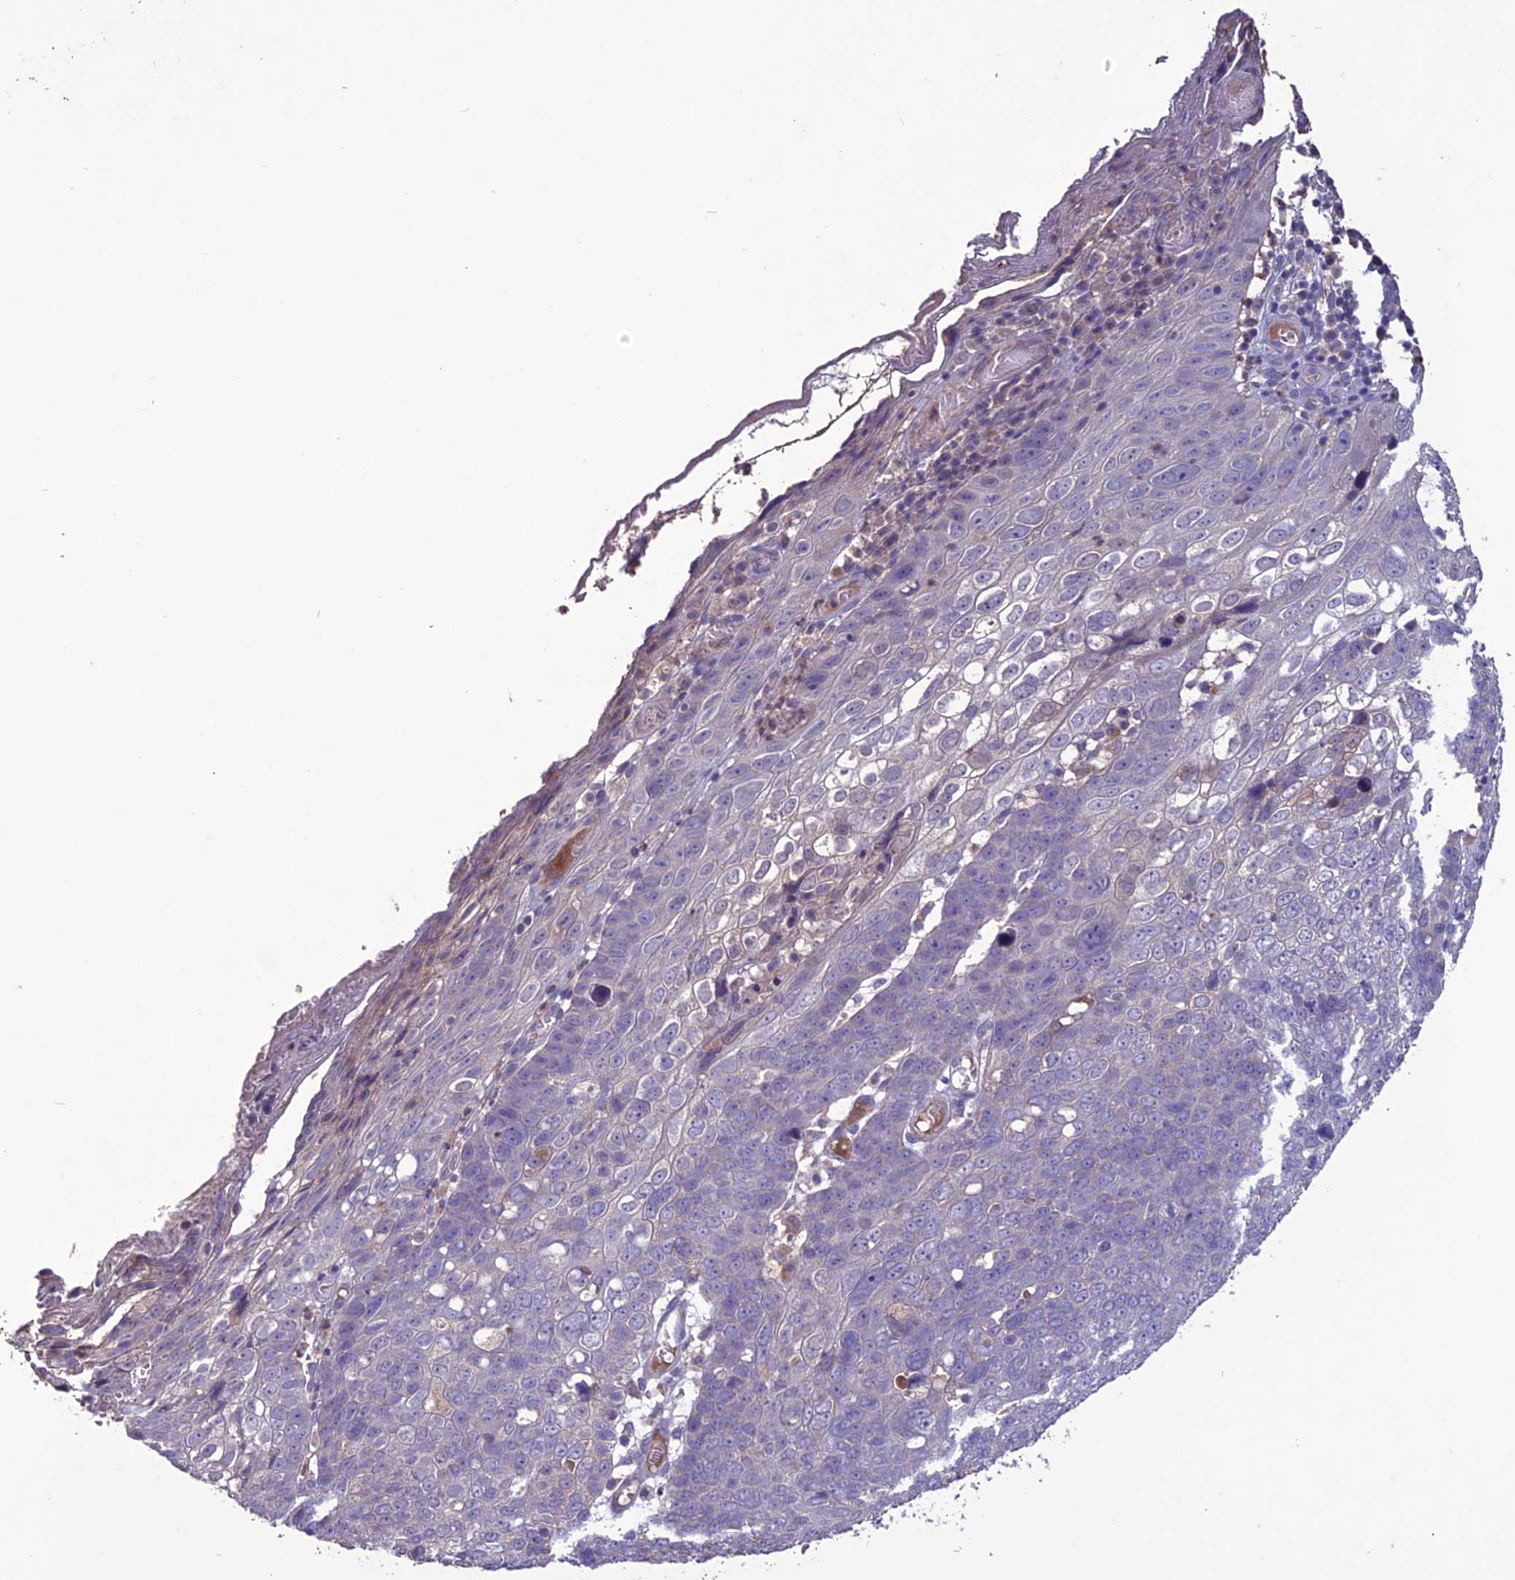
{"staining": {"intensity": "negative", "quantity": "none", "location": "none"}, "tissue": "skin cancer", "cell_type": "Tumor cells", "image_type": "cancer", "snomed": [{"axis": "morphology", "description": "Squamous cell carcinoma, NOS"}, {"axis": "topography", "description": "Skin"}], "caption": "Human skin cancer (squamous cell carcinoma) stained for a protein using IHC demonstrates no positivity in tumor cells.", "gene": "C2orf76", "patient": {"sex": "male", "age": 71}}